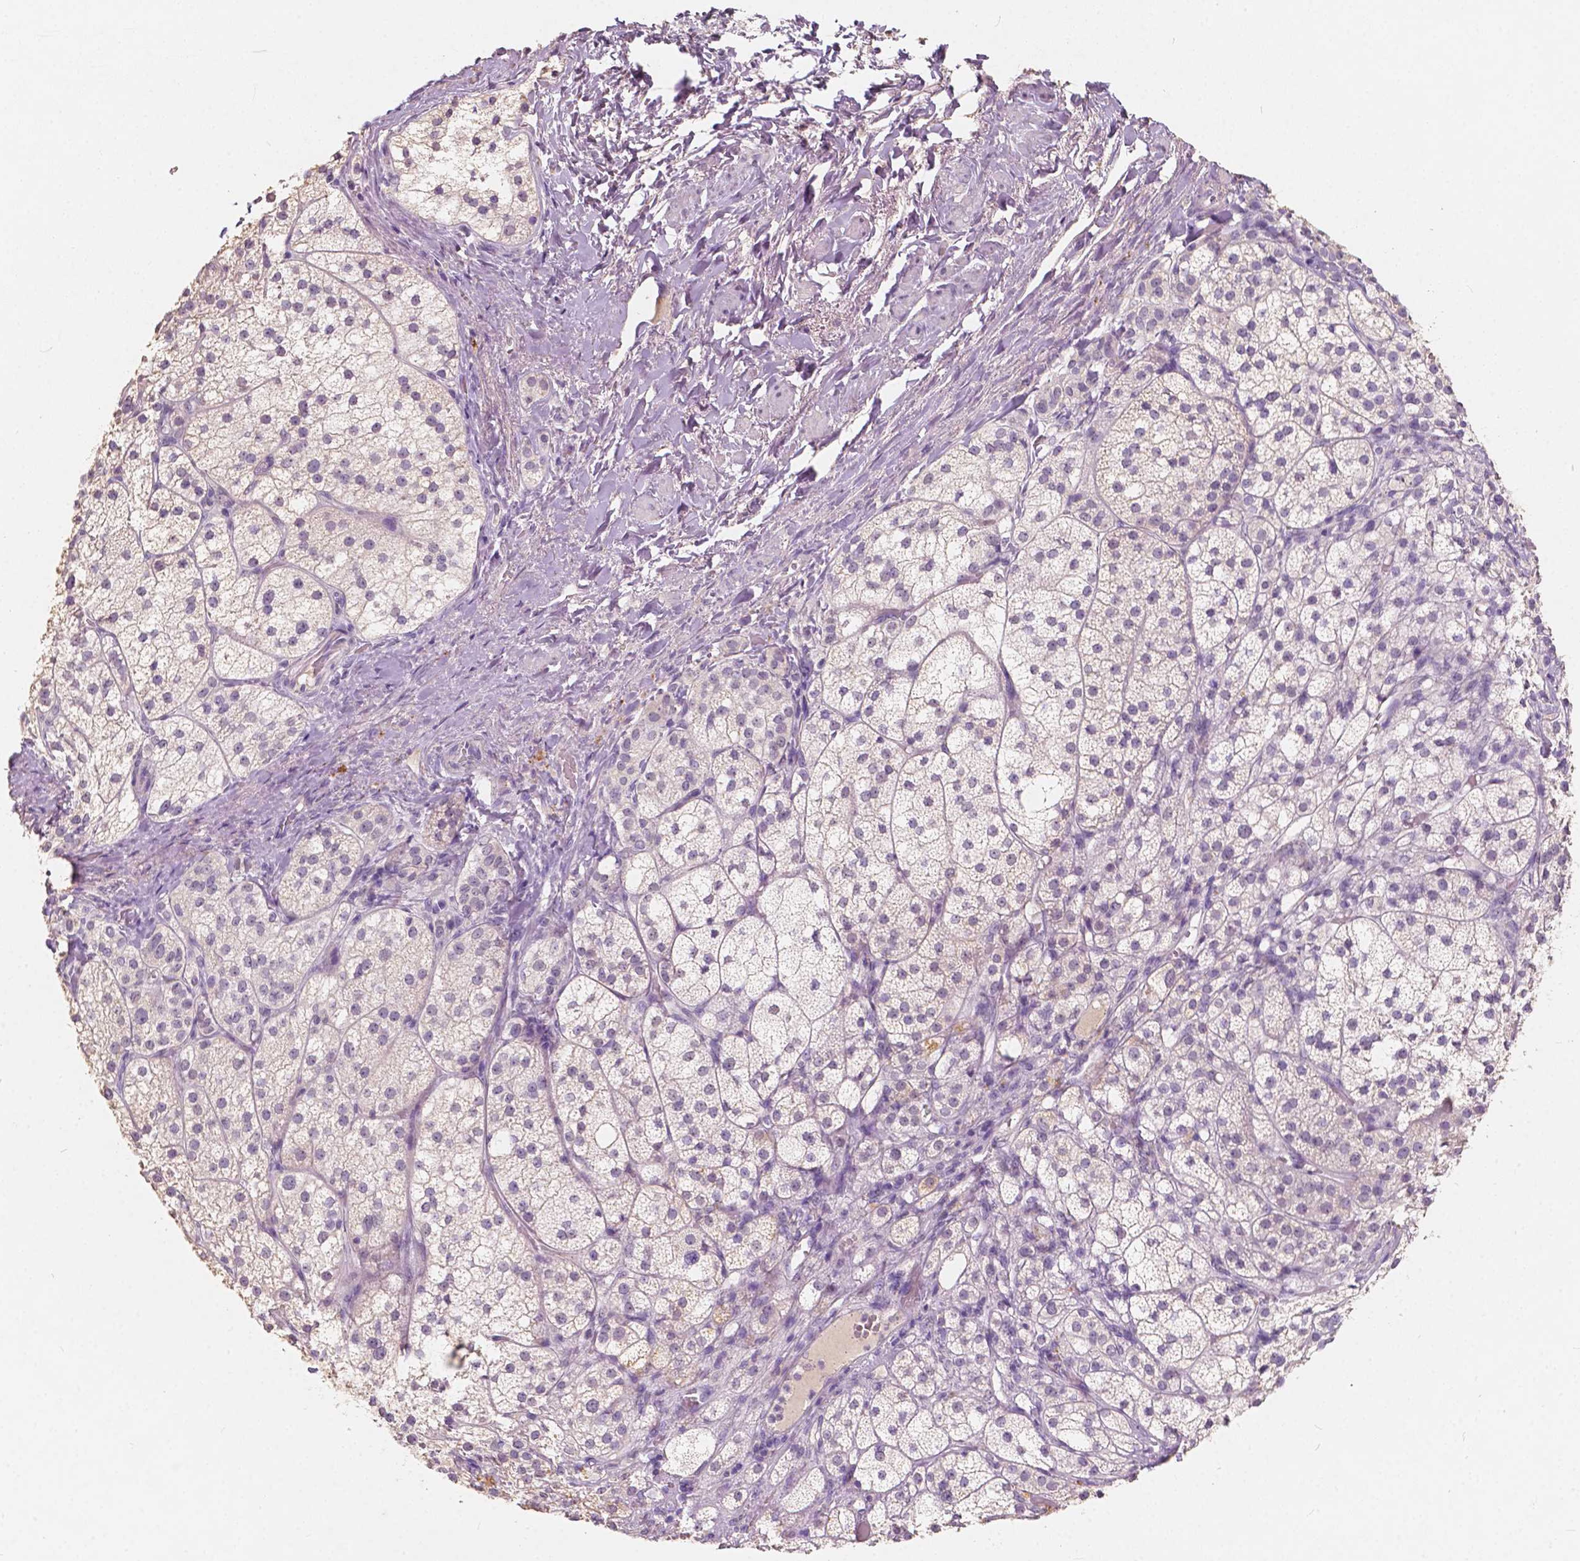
{"staining": {"intensity": "moderate", "quantity": "<25%", "location": "cytoplasmic/membranous"}, "tissue": "adrenal gland", "cell_type": "Glandular cells", "image_type": "normal", "snomed": [{"axis": "morphology", "description": "Normal tissue, NOS"}, {"axis": "topography", "description": "Adrenal gland"}], "caption": "The micrograph demonstrates immunohistochemical staining of normal adrenal gland. There is moderate cytoplasmic/membranous expression is appreciated in approximately <25% of glandular cells.", "gene": "SOX15", "patient": {"sex": "female", "age": 60}}